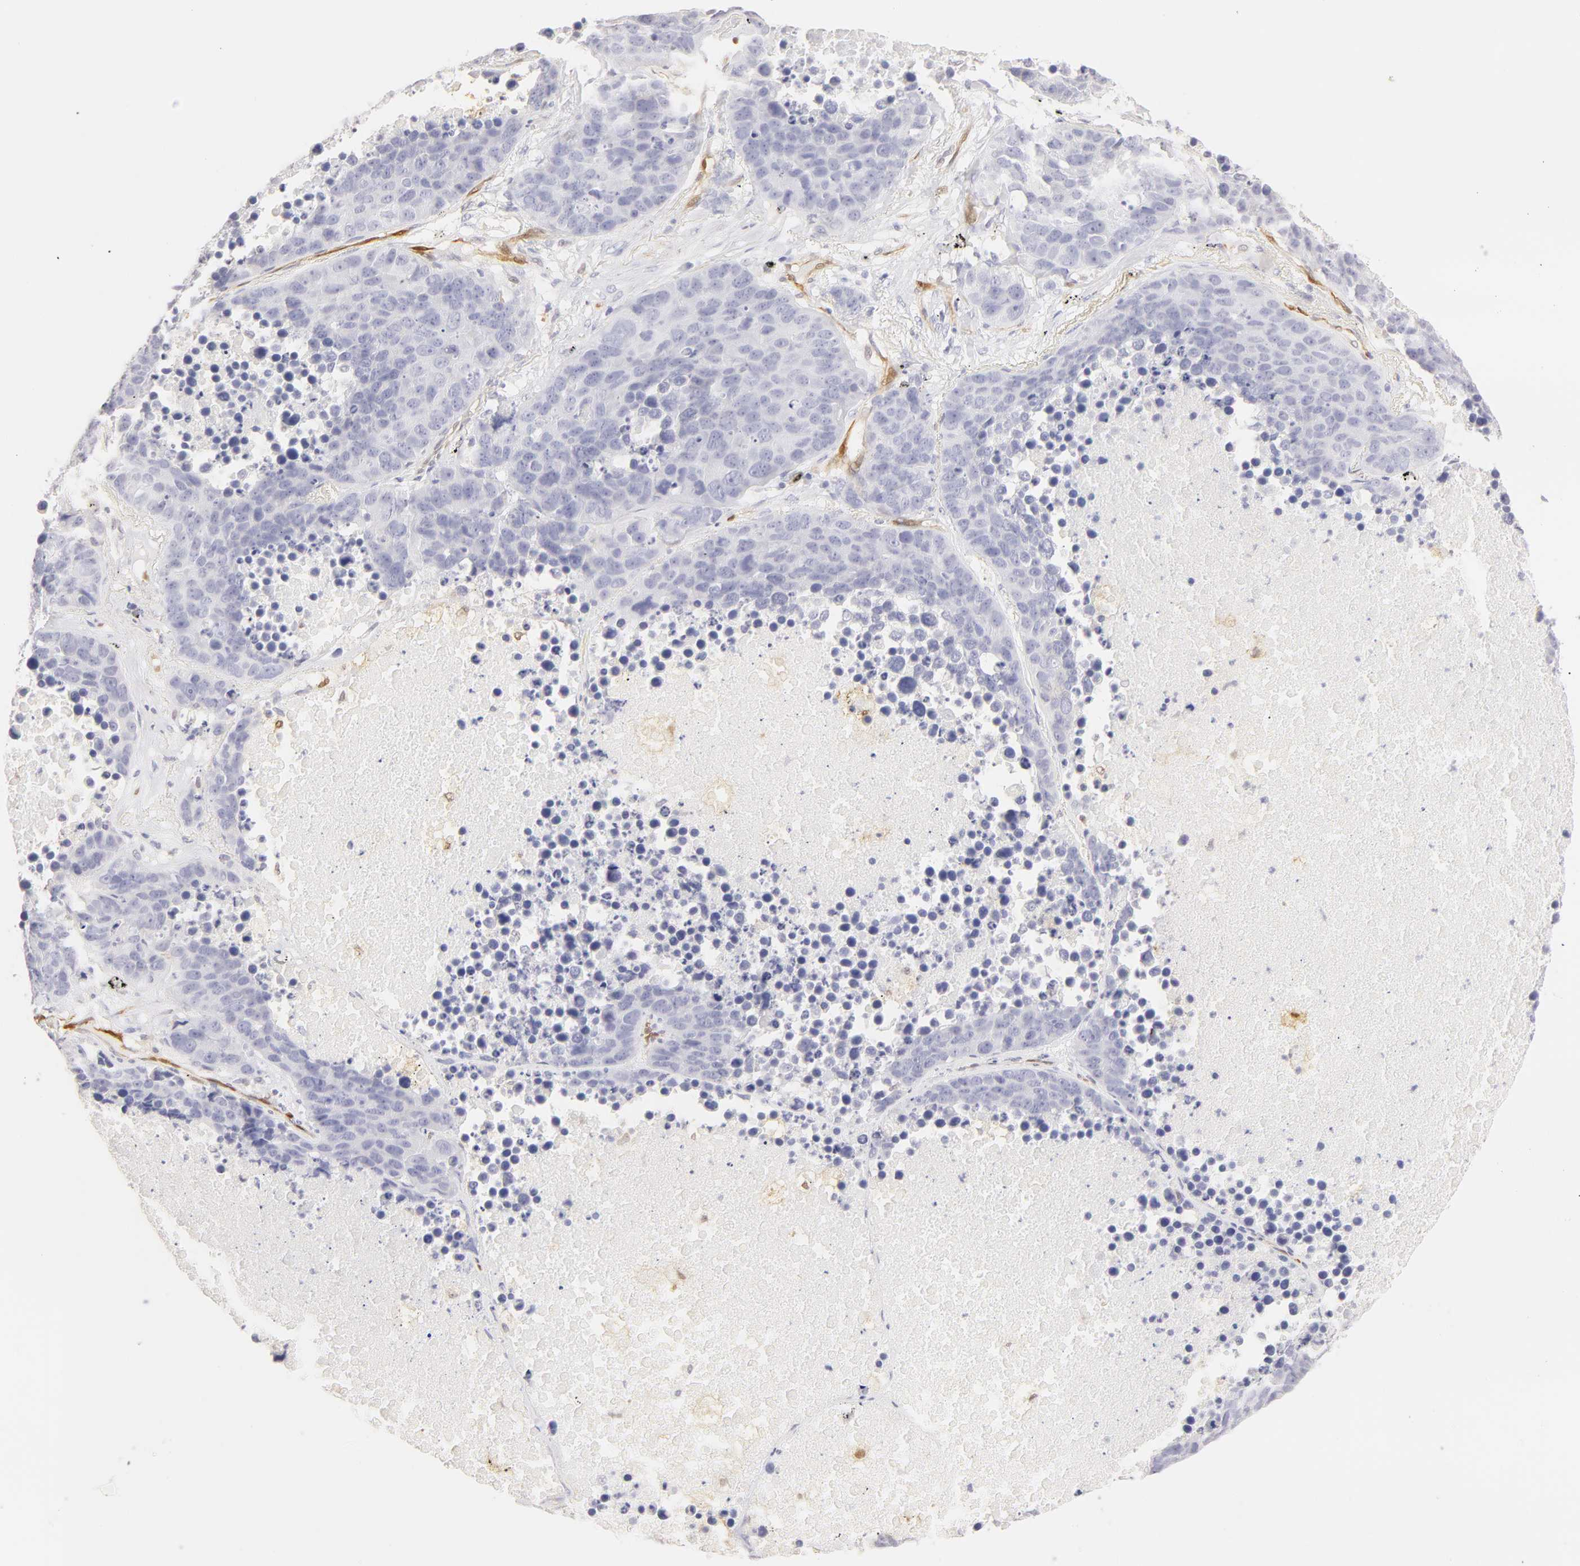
{"staining": {"intensity": "negative", "quantity": "none", "location": "none"}, "tissue": "lung cancer", "cell_type": "Tumor cells", "image_type": "cancer", "snomed": [{"axis": "morphology", "description": "Carcinoid, malignant, NOS"}, {"axis": "topography", "description": "Lung"}], "caption": "The photomicrograph reveals no significant expression in tumor cells of carcinoid (malignant) (lung).", "gene": "CA2", "patient": {"sex": "male", "age": 60}}